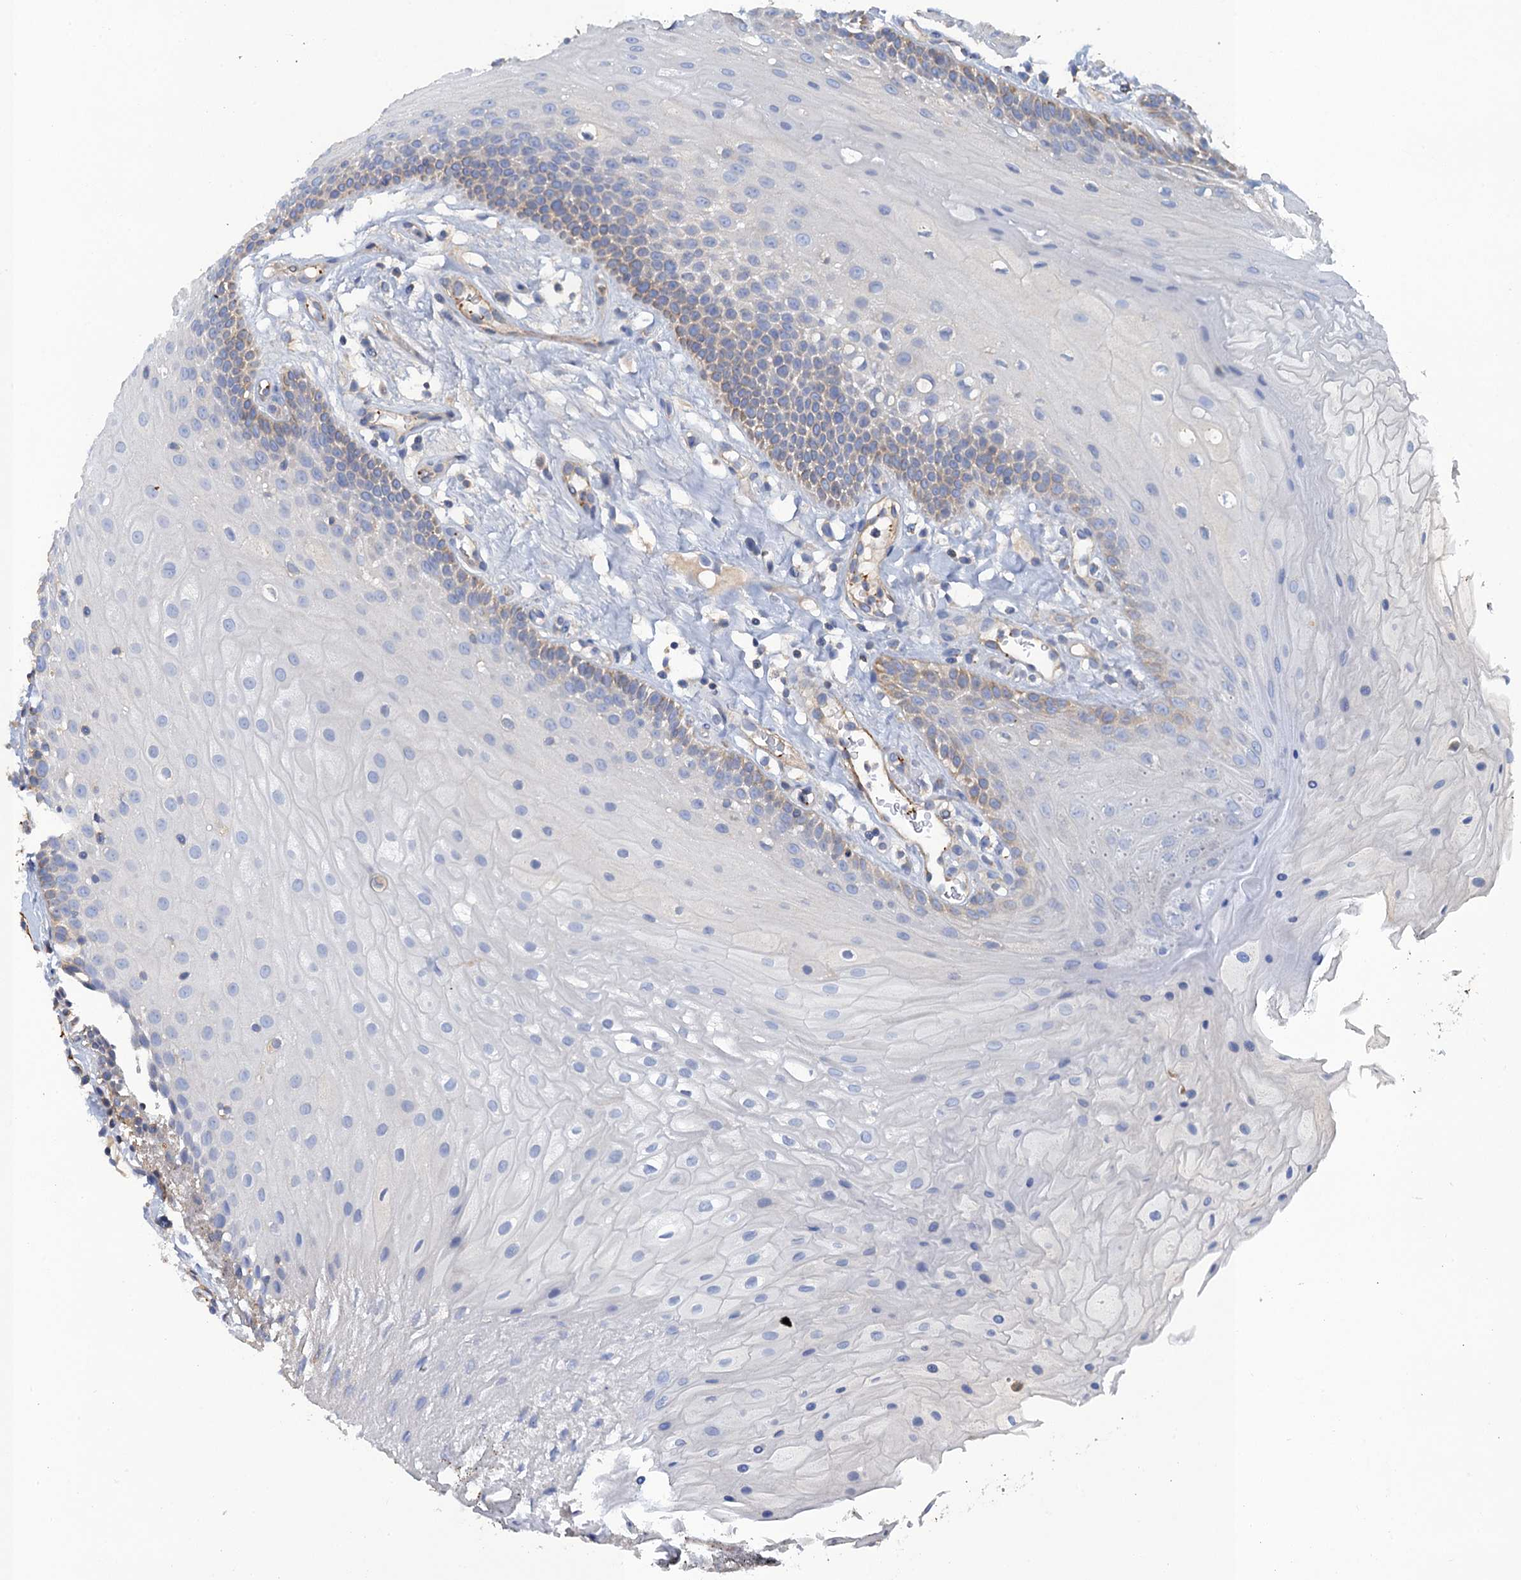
{"staining": {"intensity": "weak", "quantity": "<25%", "location": "cytoplasmic/membranous"}, "tissue": "oral mucosa", "cell_type": "Squamous epithelial cells", "image_type": "normal", "snomed": [{"axis": "morphology", "description": "Normal tissue, NOS"}, {"axis": "topography", "description": "Oral tissue"}], "caption": "This histopathology image is of benign oral mucosa stained with immunohistochemistry to label a protein in brown with the nuclei are counter-stained blue. There is no expression in squamous epithelial cells.", "gene": "ENSG00000260643", "patient": {"sex": "female", "age": 80}}